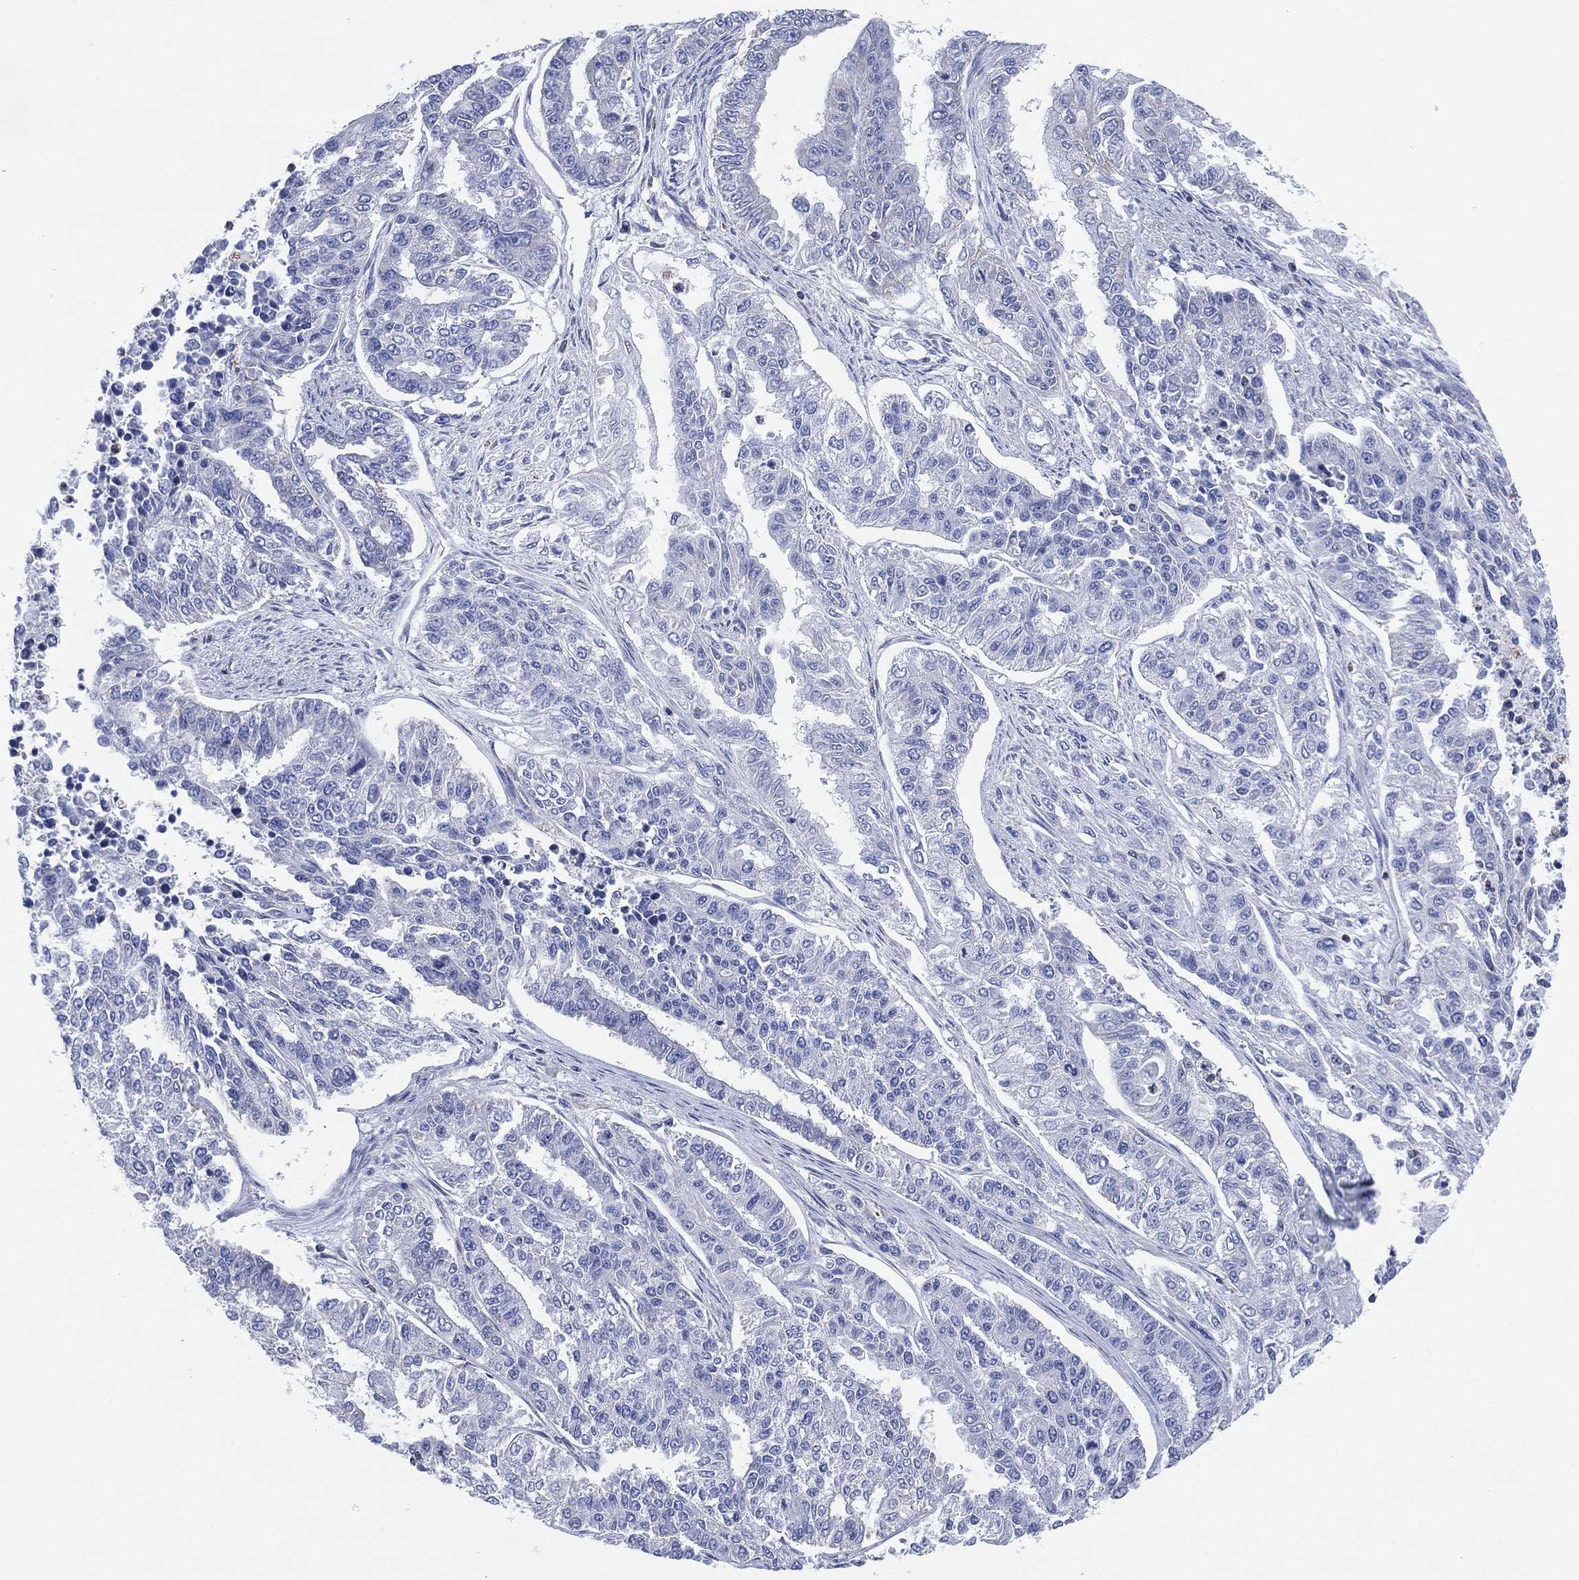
{"staining": {"intensity": "negative", "quantity": "none", "location": "none"}, "tissue": "endometrial cancer", "cell_type": "Tumor cells", "image_type": "cancer", "snomed": [{"axis": "morphology", "description": "Adenocarcinoma, NOS"}, {"axis": "topography", "description": "Uterus"}], "caption": "Immunohistochemistry image of neoplastic tissue: adenocarcinoma (endometrial) stained with DAB exhibits no significant protein staining in tumor cells.", "gene": "CFTR", "patient": {"sex": "female", "age": 59}}